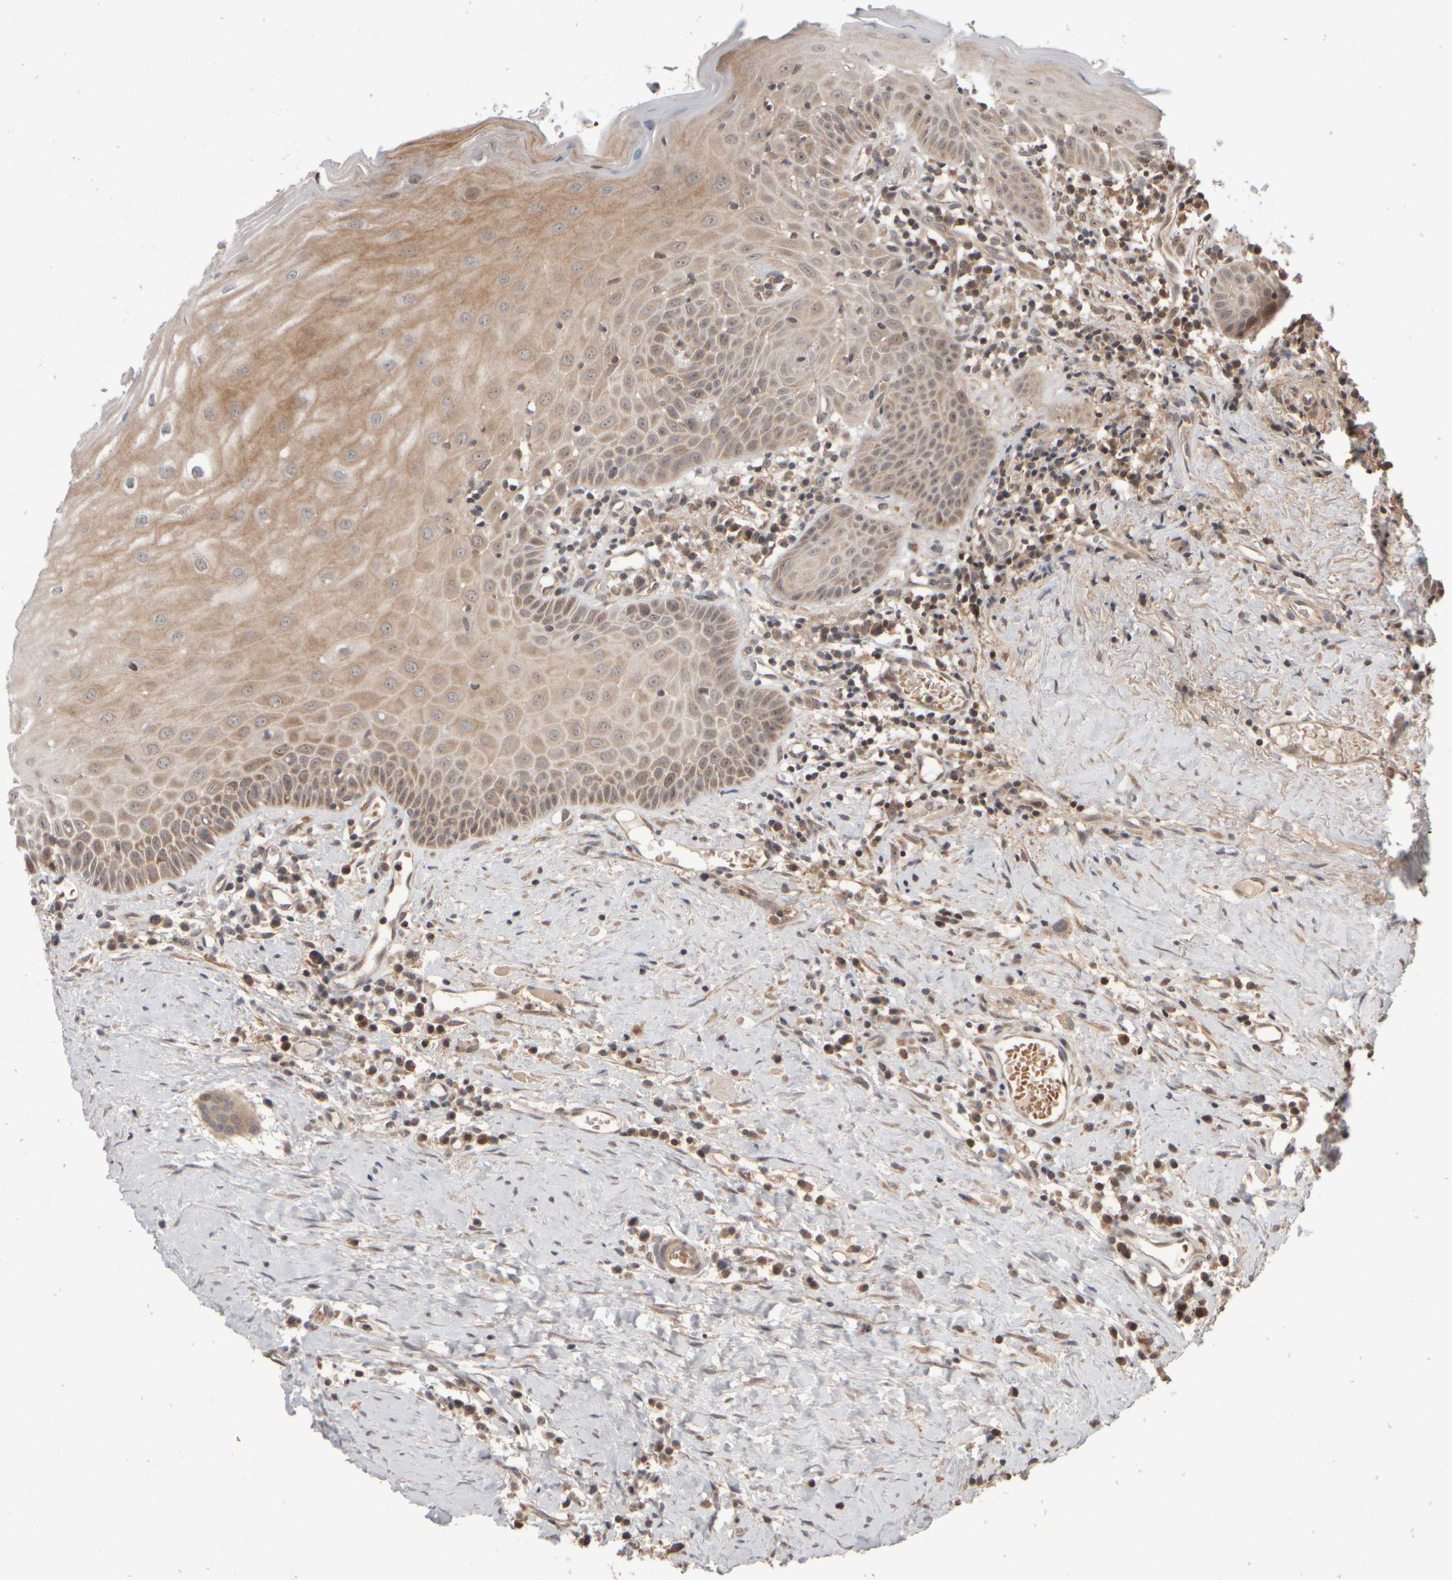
{"staining": {"intensity": "moderate", "quantity": "25%-75%", "location": "cytoplasmic/membranous"}, "tissue": "oral mucosa", "cell_type": "Squamous epithelial cells", "image_type": "normal", "snomed": [{"axis": "morphology", "description": "Normal tissue, NOS"}, {"axis": "topography", "description": "Skeletal muscle"}, {"axis": "topography", "description": "Oral tissue"}, {"axis": "topography", "description": "Peripheral nerve tissue"}], "caption": "A high-resolution image shows immunohistochemistry staining of benign oral mucosa, which reveals moderate cytoplasmic/membranous positivity in approximately 25%-75% of squamous epithelial cells.", "gene": "ABHD11", "patient": {"sex": "female", "age": 84}}